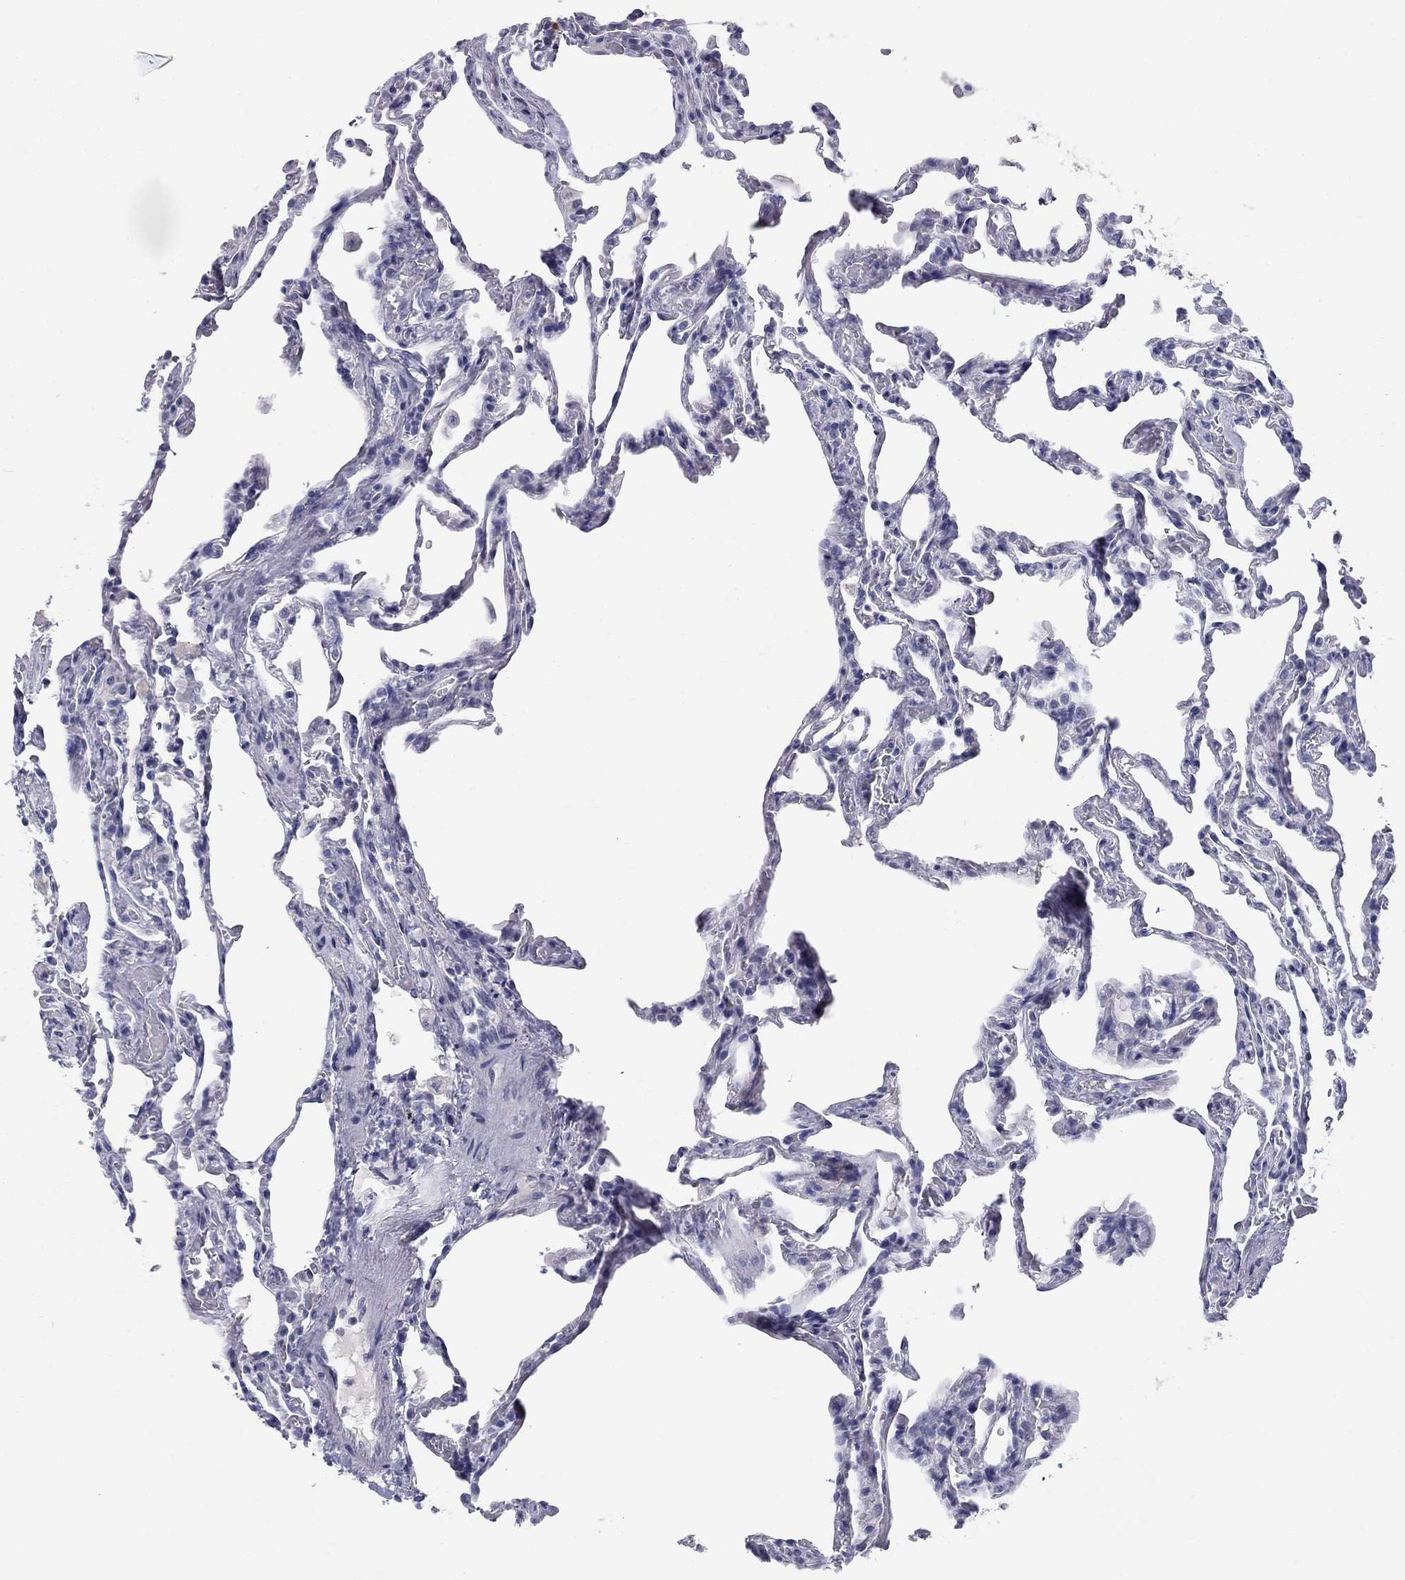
{"staining": {"intensity": "negative", "quantity": "none", "location": "none"}, "tissue": "lung", "cell_type": "Alveolar cells", "image_type": "normal", "snomed": [{"axis": "morphology", "description": "Normal tissue, NOS"}, {"axis": "topography", "description": "Lung"}], "caption": "Immunohistochemistry of unremarkable human lung reveals no staining in alveolar cells.", "gene": "ELAVL4", "patient": {"sex": "female", "age": 43}}